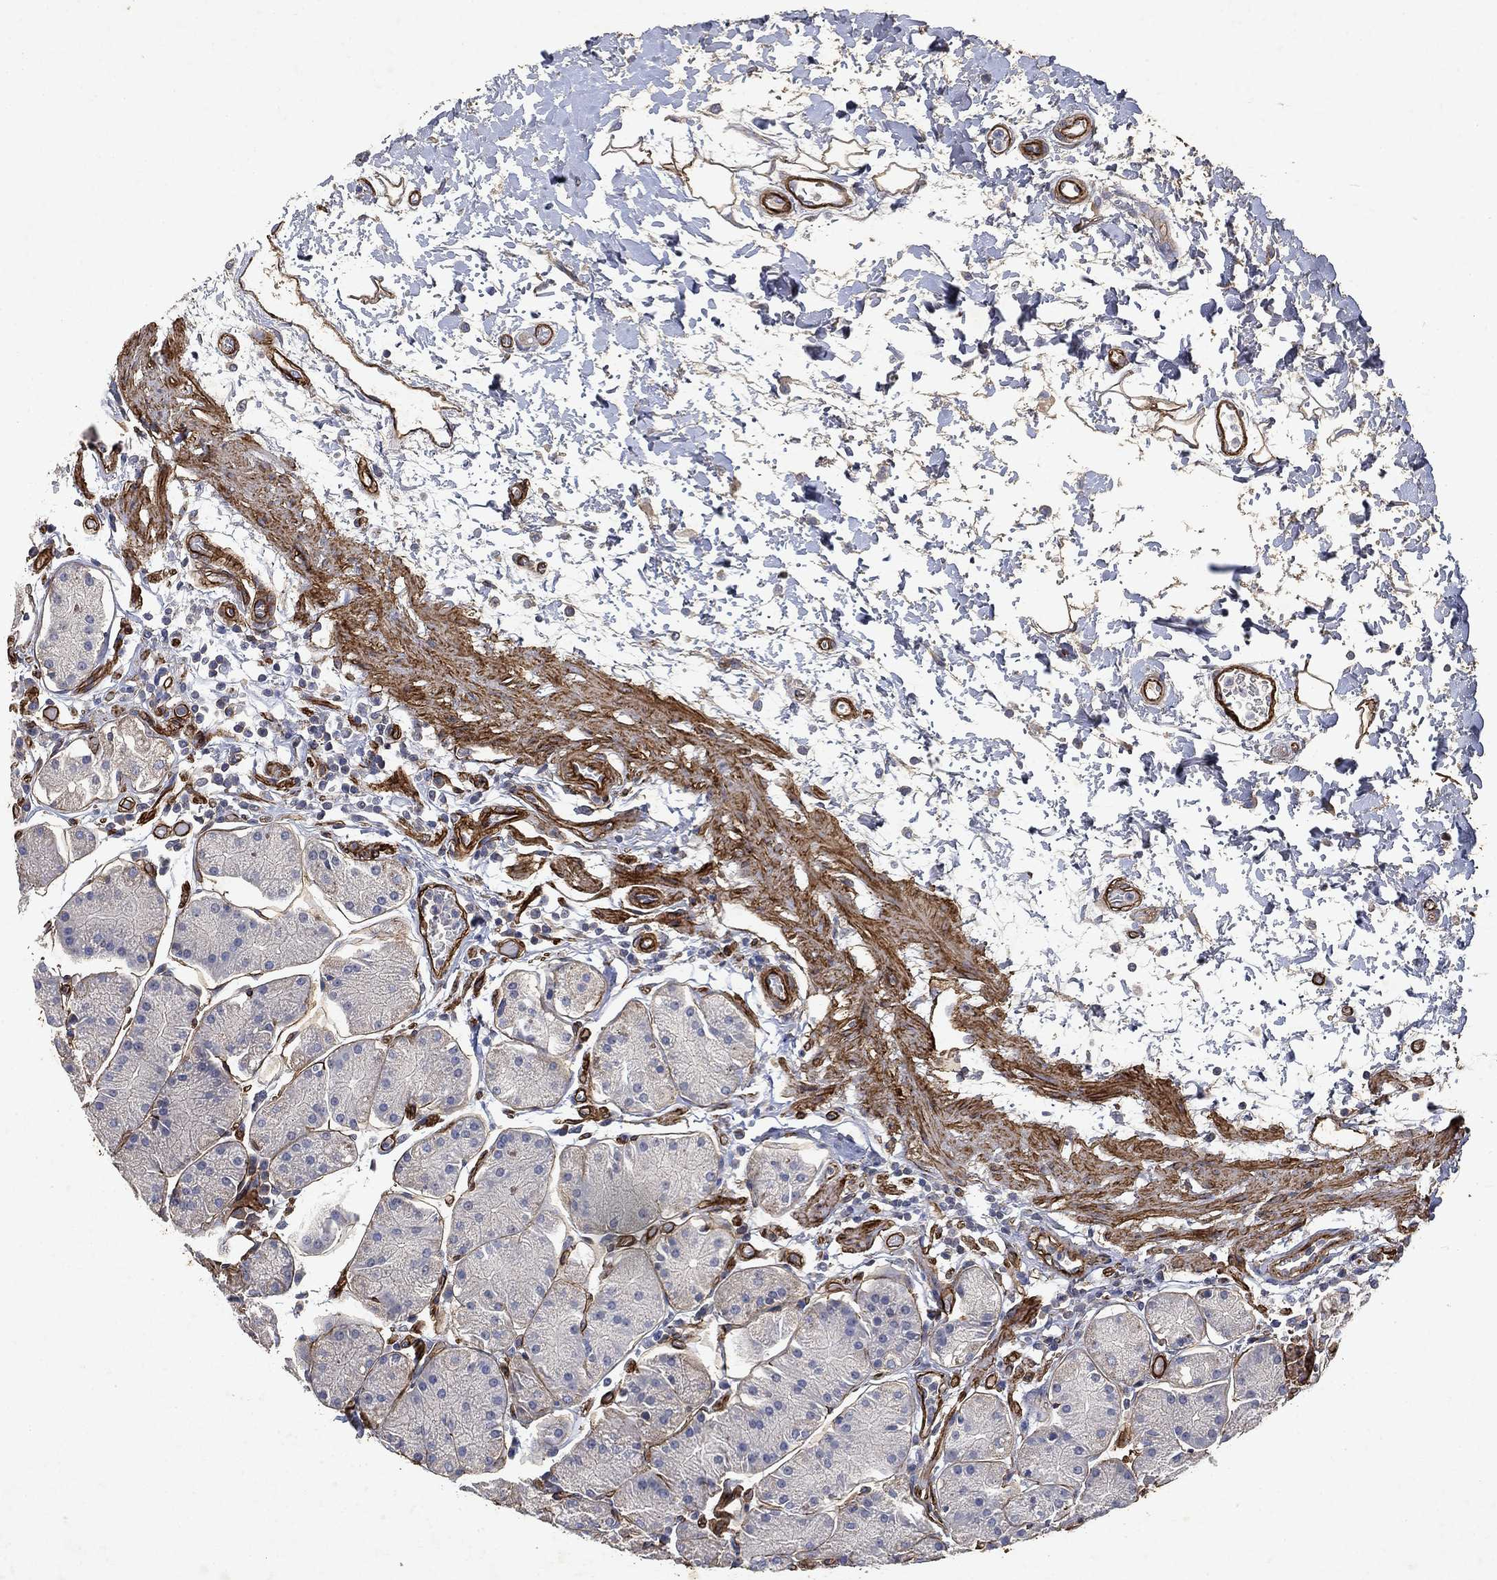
{"staining": {"intensity": "negative", "quantity": "none", "location": "none"}, "tissue": "stomach", "cell_type": "Glandular cells", "image_type": "normal", "snomed": [{"axis": "morphology", "description": "Normal tissue, NOS"}, {"axis": "topography", "description": "Stomach"}], "caption": "Protein analysis of benign stomach reveals no significant positivity in glandular cells.", "gene": "COL4A2", "patient": {"sex": "male", "age": 54}}